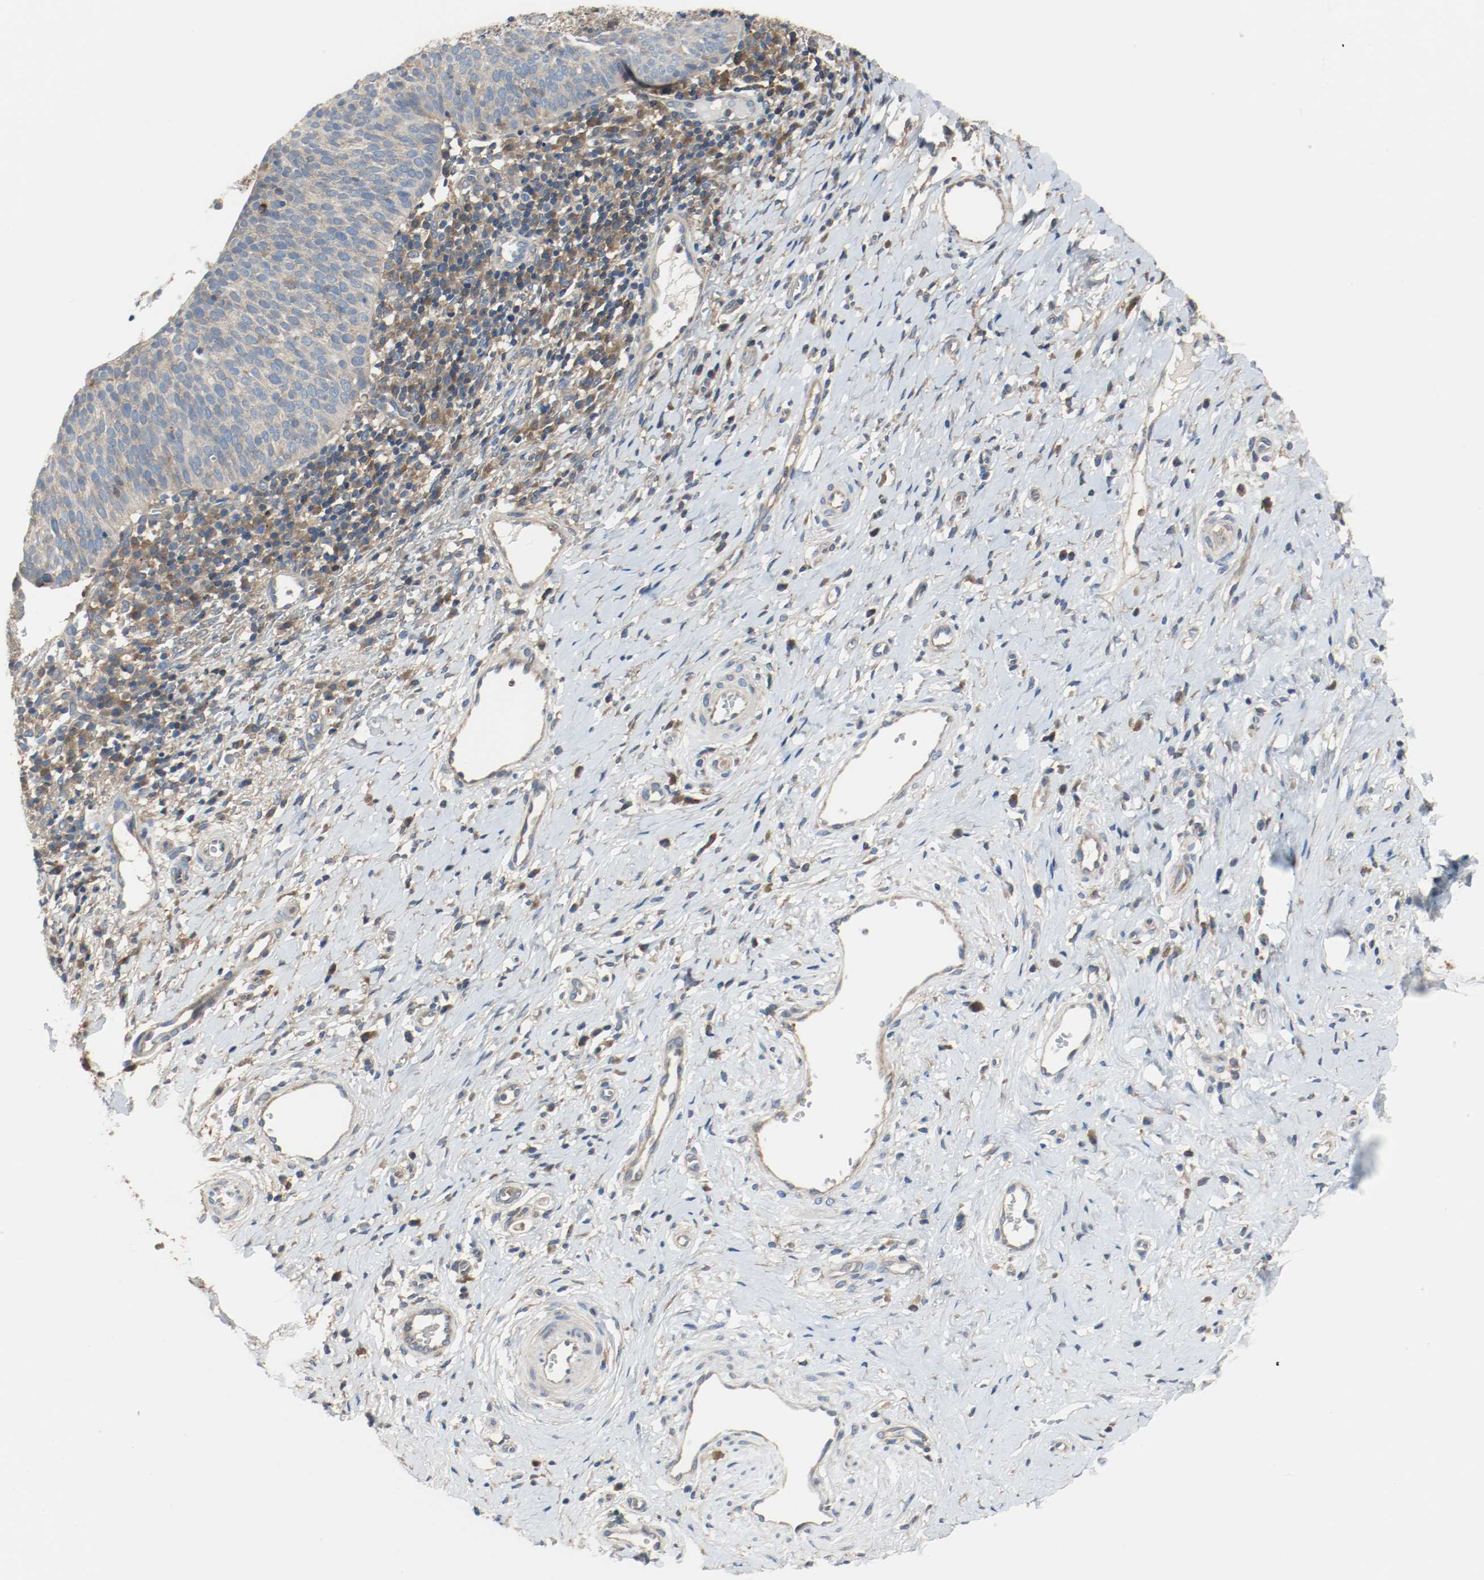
{"staining": {"intensity": "weak", "quantity": ">75%", "location": "cytoplasmic/membranous"}, "tissue": "cervical cancer", "cell_type": "Tumor cells", "image_type": "cancer", "snomed": [{"axis": "morphology", "description": "Normal tissue, NOS"}, {"axis": "morphology", "description": "Squamous cell carcinoma, NOS"}, {"axis": "topography", "description": "Cervix"}], "caption": "Protein staining by IHC shows weak cytoplasmic/membranous staining in about >75% of tumor cells in cervical squamous cell carcinoma.", "gene": "HGS", "patient": {"sex": "female", "age": 39}}